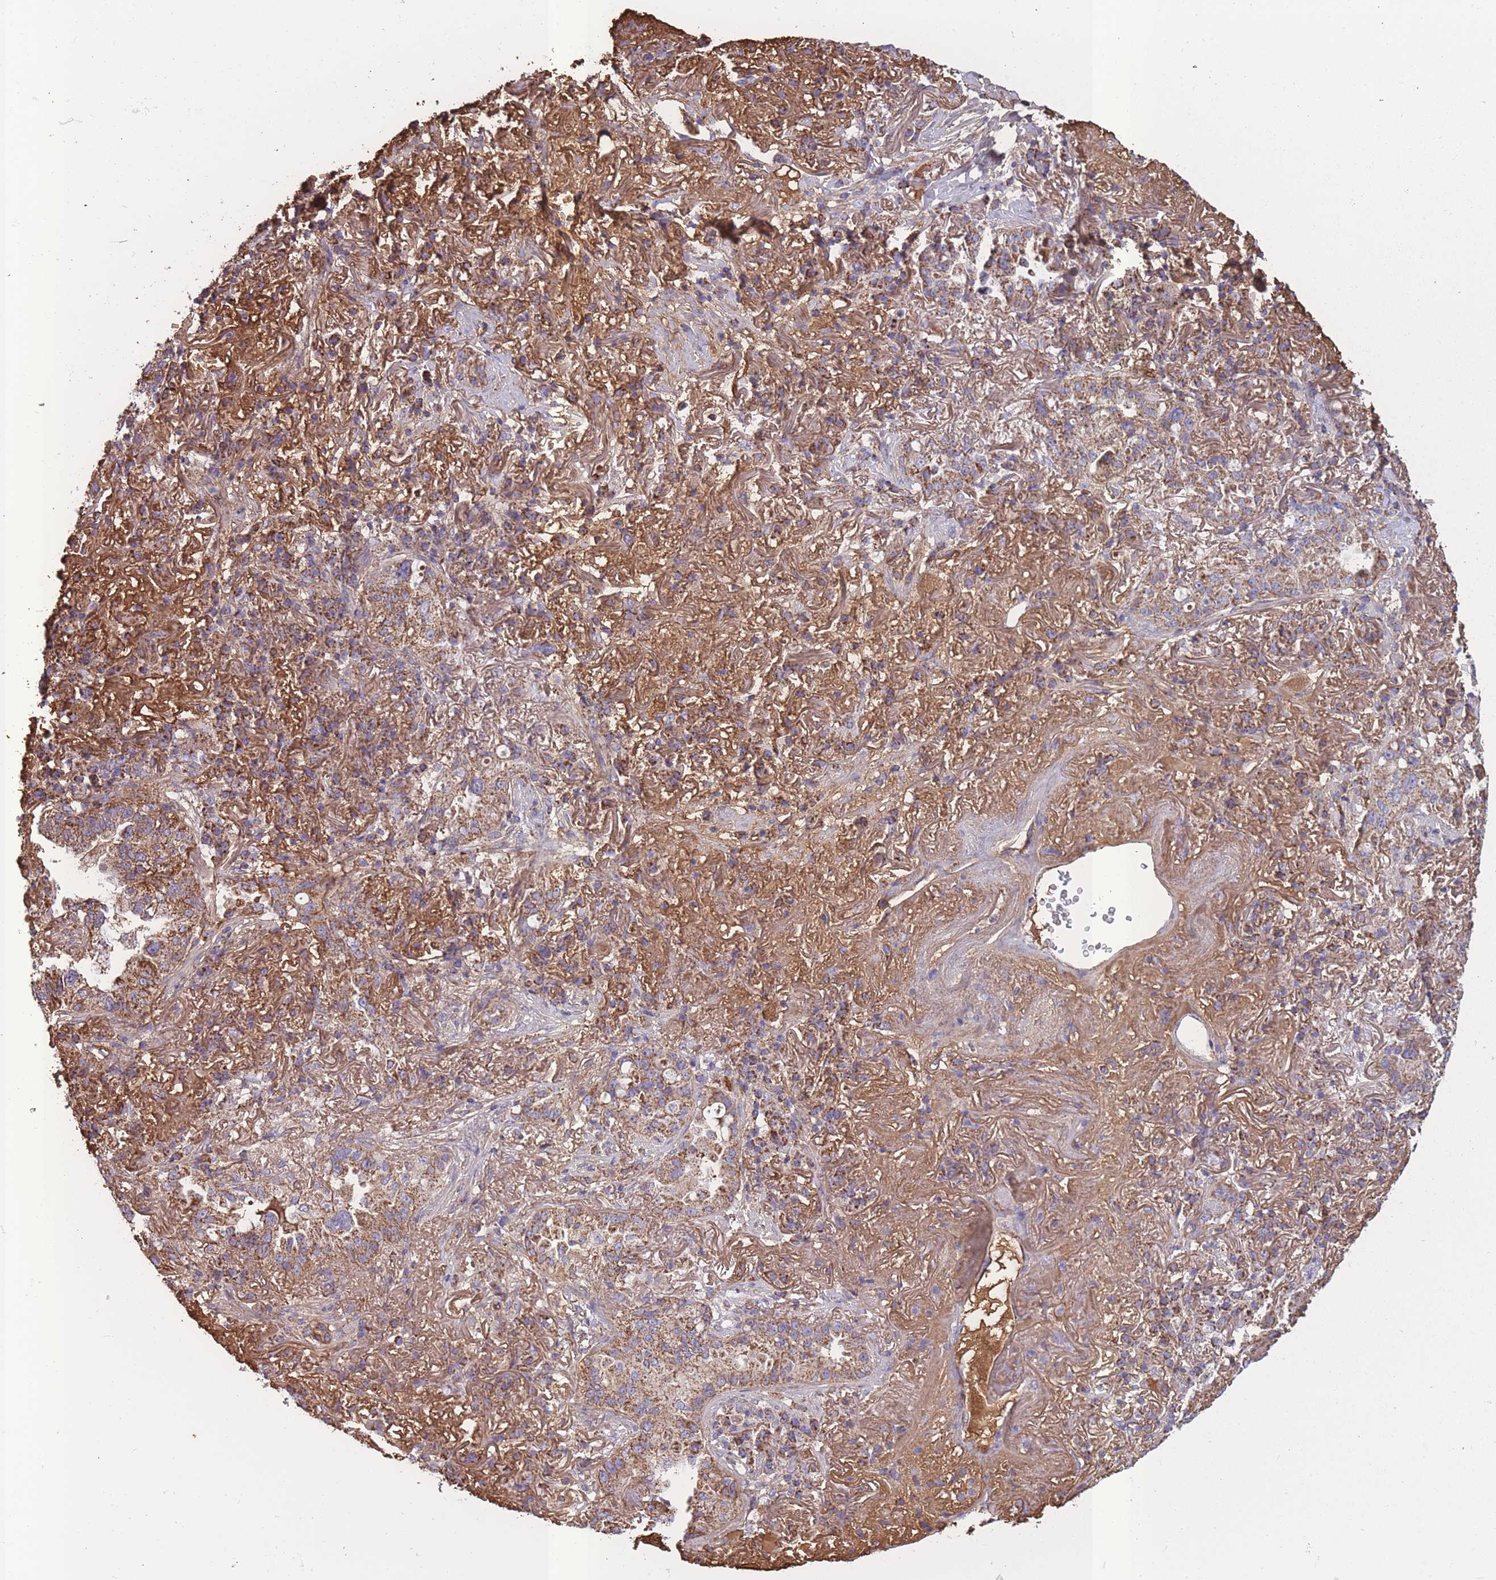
{"staining": {"intensity": "weak", "quantity": "25%-75%", "location": "cytoplasmic/membranous"}, "tissue": "lung cancer", "cell_type": "Tumor cells", "image_type": "cancer", "snomed": [{"axis": "morphology", "description": "Adenocarcinoma, NOS"}, {"axis": "topography", "description": "Lung"}], "caption": "Lung cancer (adenocarcinoma) was stained to show a protein in brown. There is low levels of weak cytoplasmic/membranous expression in about 25%-75% of tumor cells.", "gene": "KAT2A", "patient": {"sex": "female", "age": 69}}